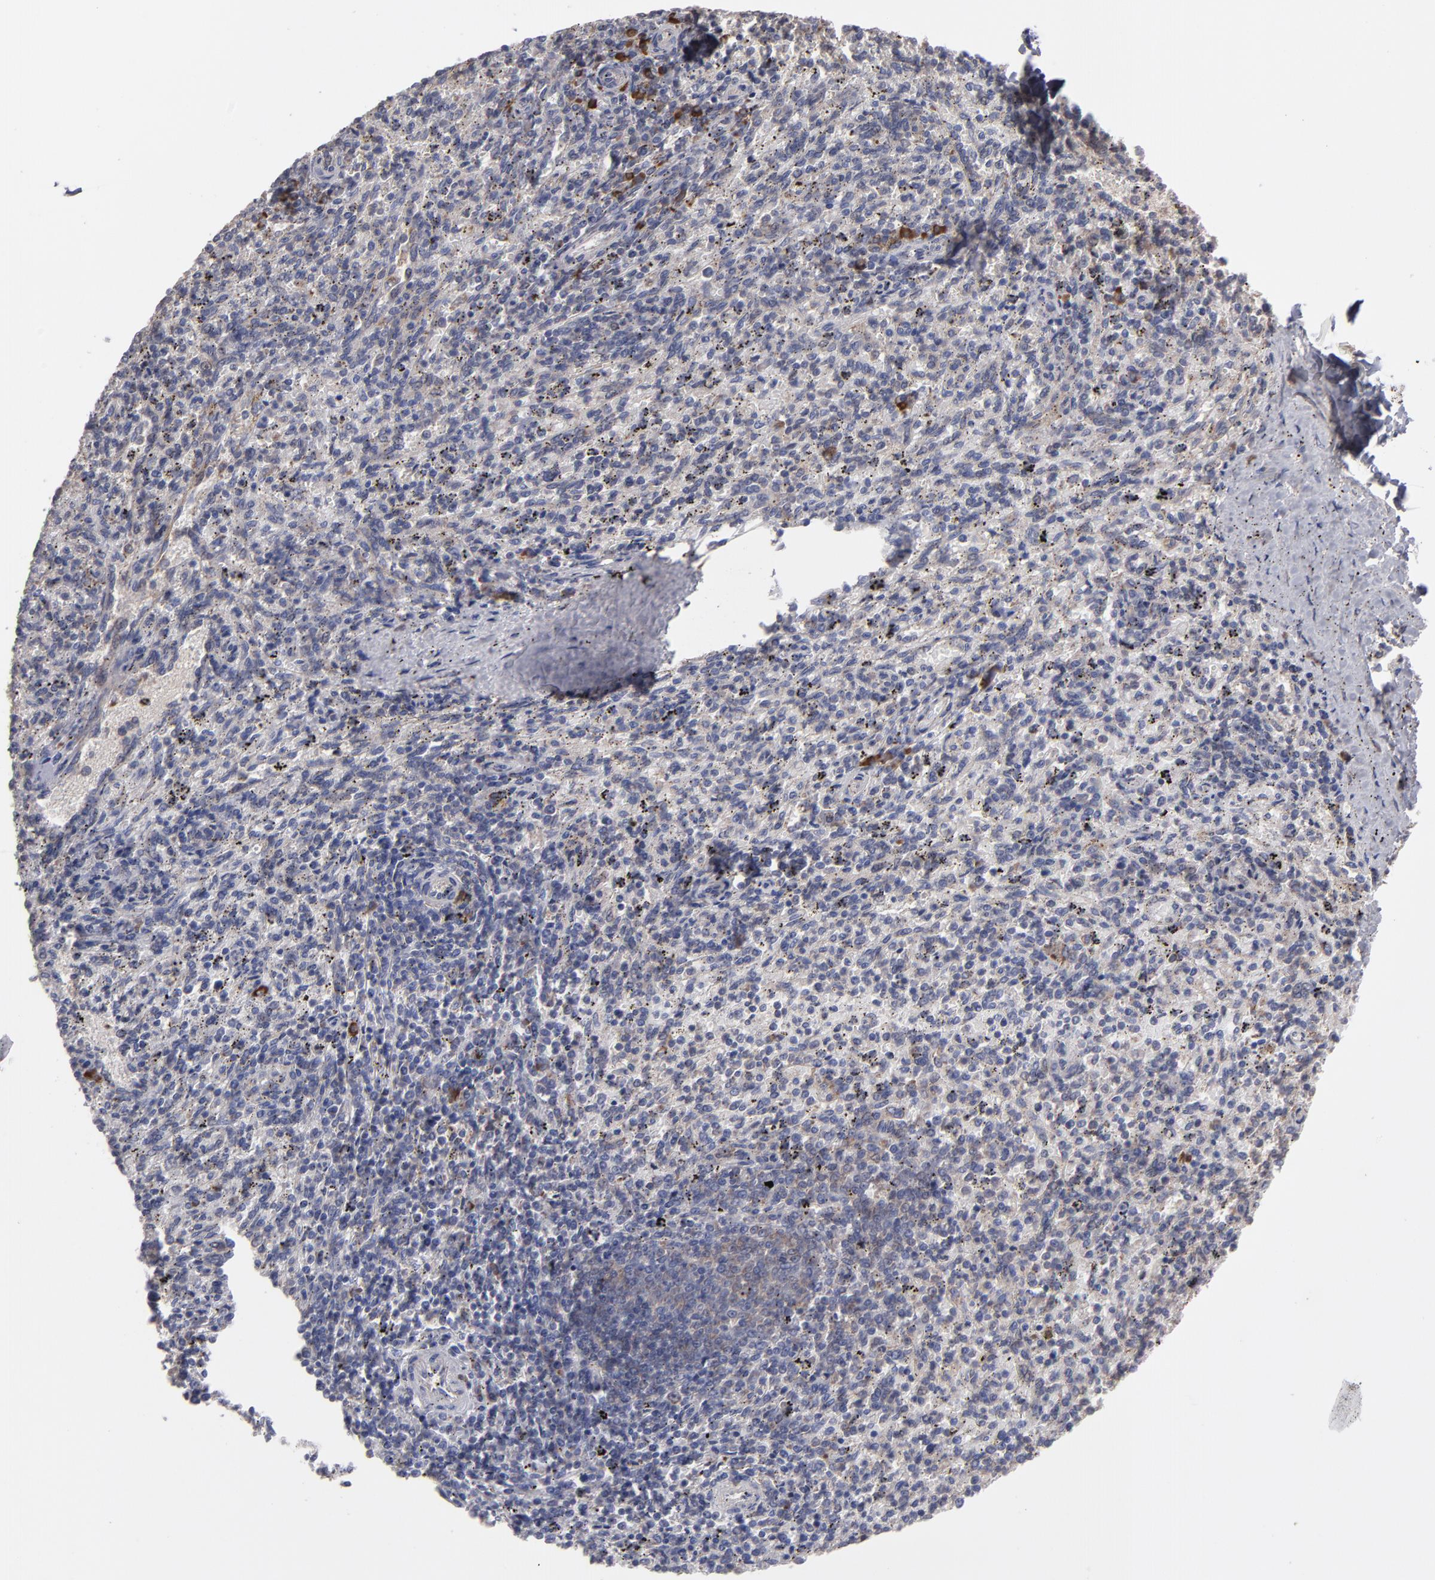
{"staining": {"intensity": "moderate", "quantity": "25%-75%", "location": "cytoplasmic/membranous"}, "tissue": "spleen", "cell_type": "Cells in red pulp", "image_type": "normal", "snomed": [{"axis": "morphology", "description": "Normal tissue, NOS"}, {"axis": "topography", "description": "Spleen"}], "caption": "Brown immunohistochemical staining in benign spleen displays moderate cytoplasmic/membranous positivity in approximately 25%-75% of cells in red pulp.", "gene": "SND1", "patient": {"sex": "female", "age": 10}}